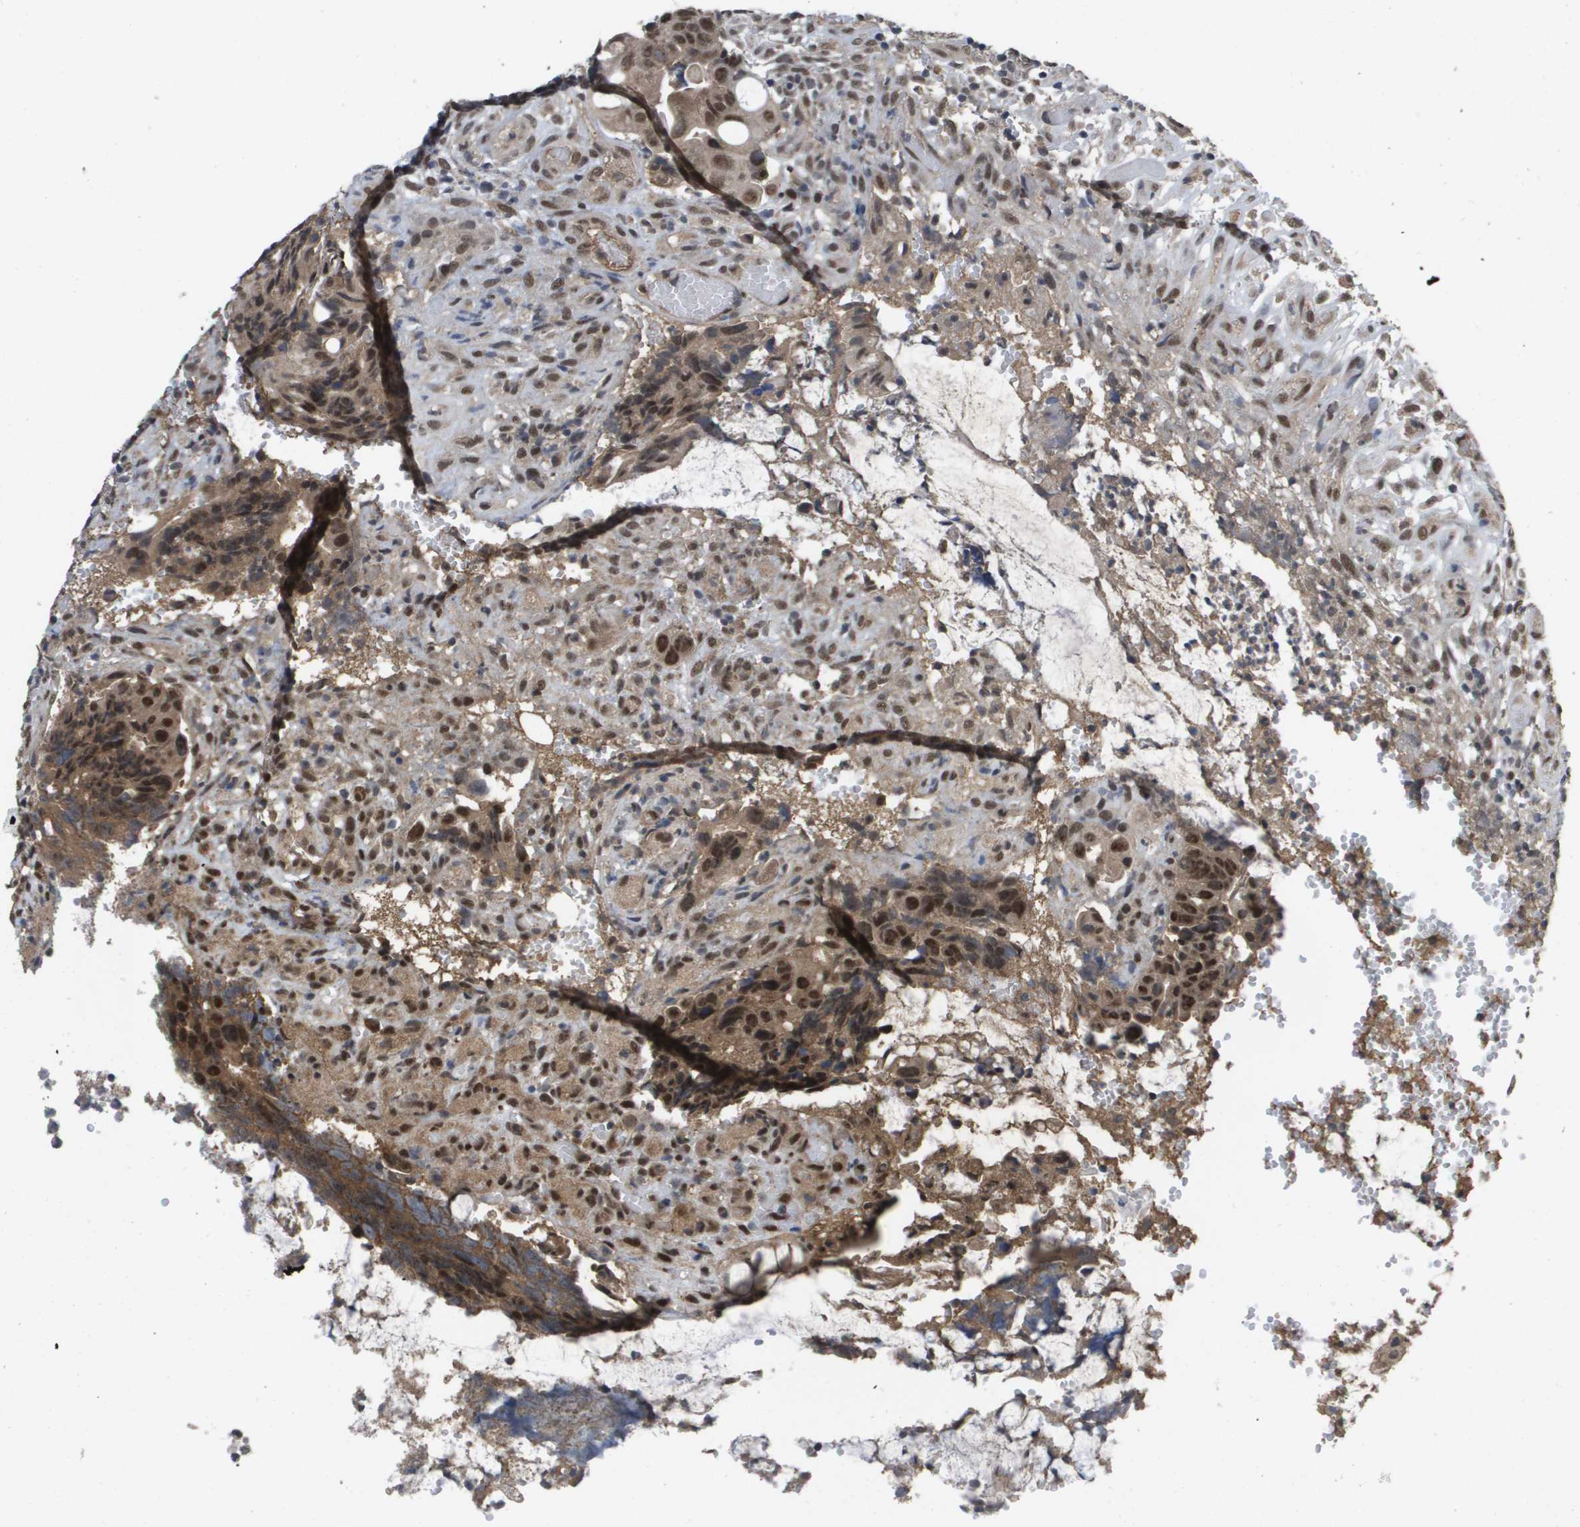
{"staining": {"intensity": "strong", "quantity": ">75%", "location": "cytoplasmic/membranous,nuclear"}, "tissue": "colorectal cancer", "cell_type": "Tumor cells", "image_type": "cancer", "snomed": [{"axis": "morphology", "description": "Adenocarcinoma, NOS"}, {"axis": "topography", "description": "Colon"}], "caption": "Immunohistochemistry (IHC) photomicrograph of neoplastic tissue: colorectal cancer stained using IHC reveals high levels of strong protein expression localized specifically in the cytoplasmic/membranous and nuclear of tumor cells, appearing as a cytoplasmic/membranous and nuclear brown color.", "gene": "AMBRA1", "patient": {"sex": "female", "age": 57}}